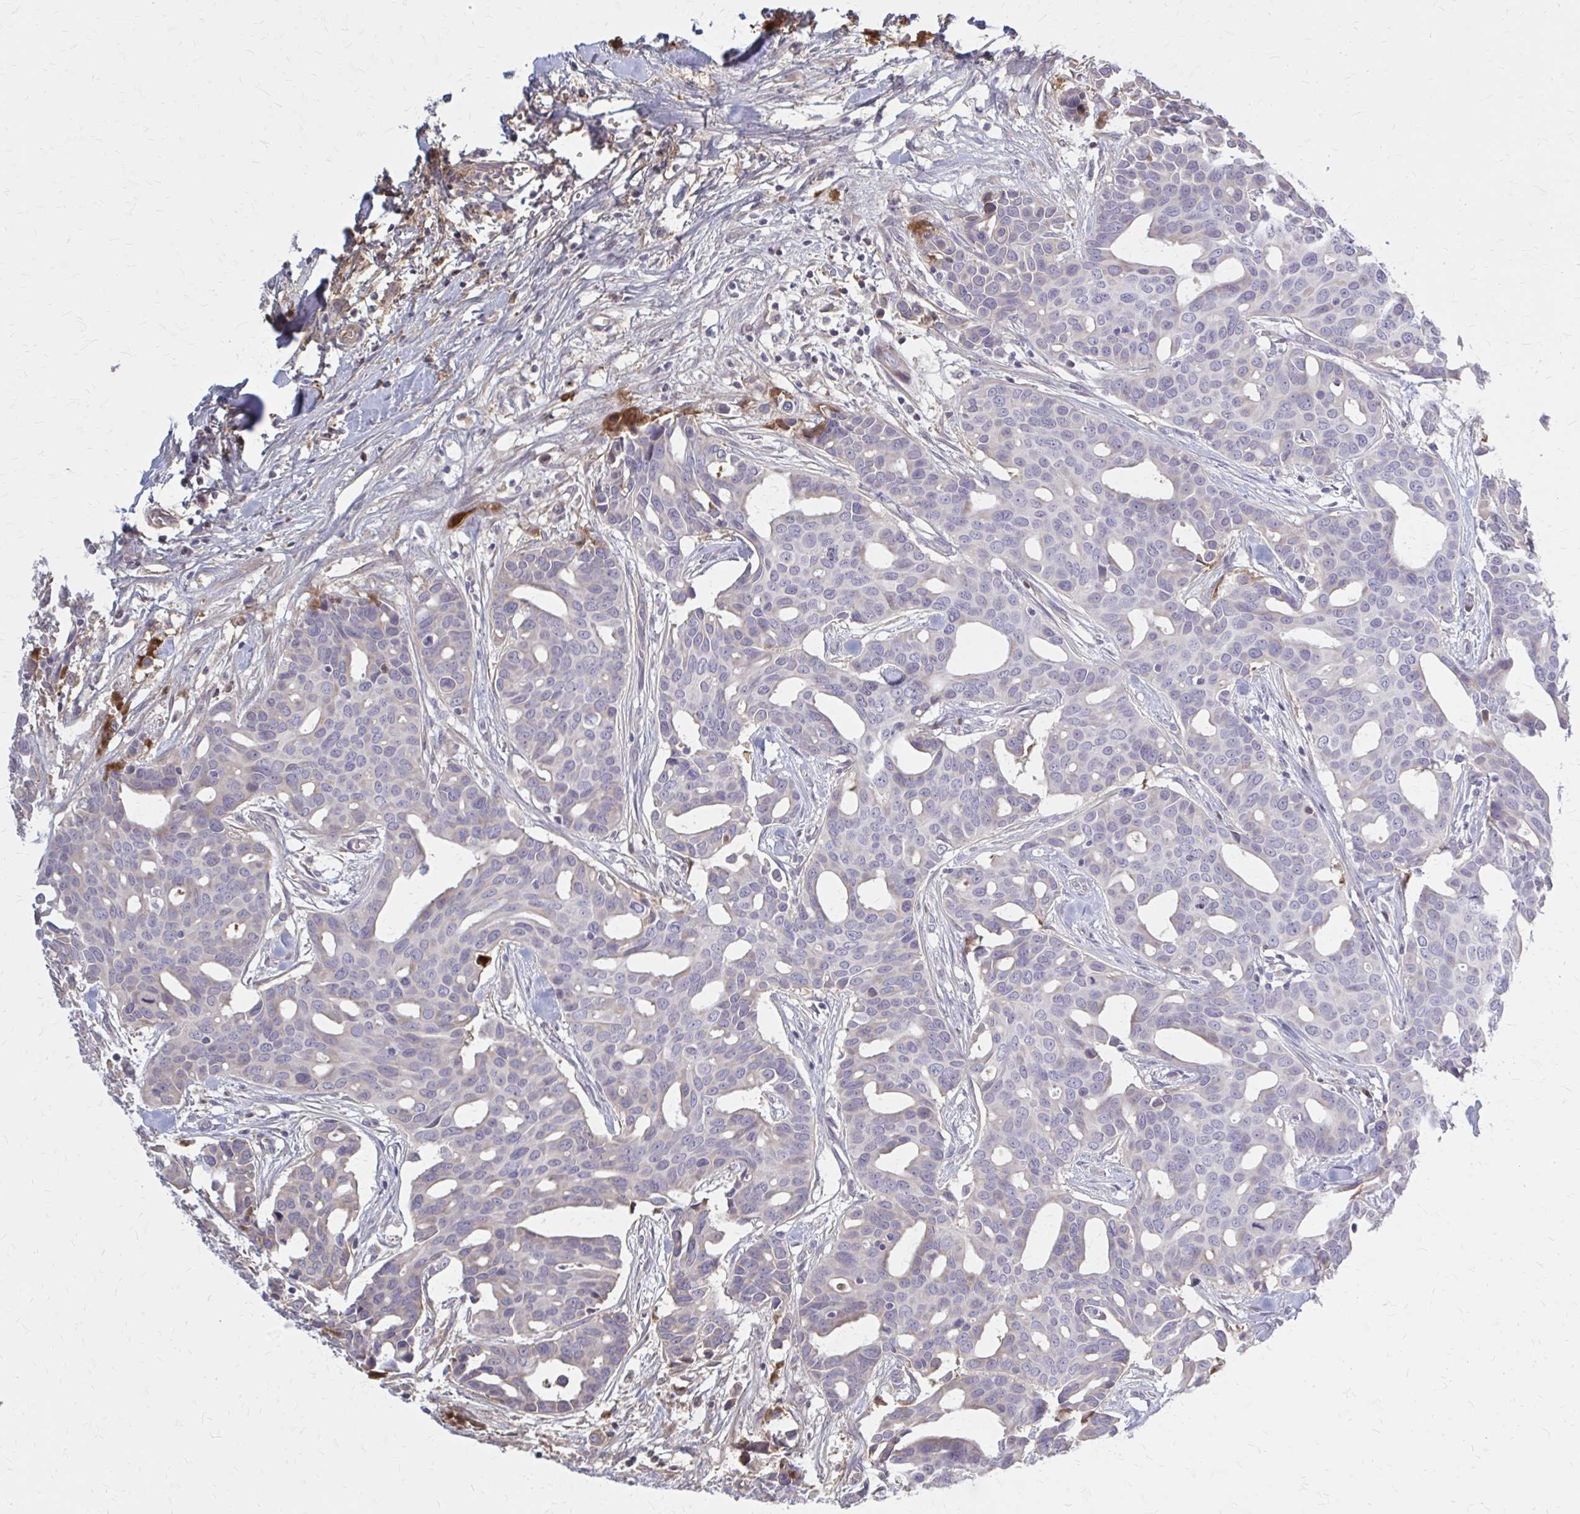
{"staining": {"intensity": "negative", "quantity": "none", "location": "none"}, "tissue": "breast cancer", "cell_type": "Tumor cells", "image_type": "cancer", "snomed": [{"axis": "morphology", "description": "Duct carcinoma"}, {"axis": "topography", "description": "Breast"}], "caption": "The immunohistochemistry (IHC) micrograph has no significant positivity in tumor cells of breast cancer tissue.", "gene": "SERPIND1", "patient": {"sex": "female", "age": 54}}